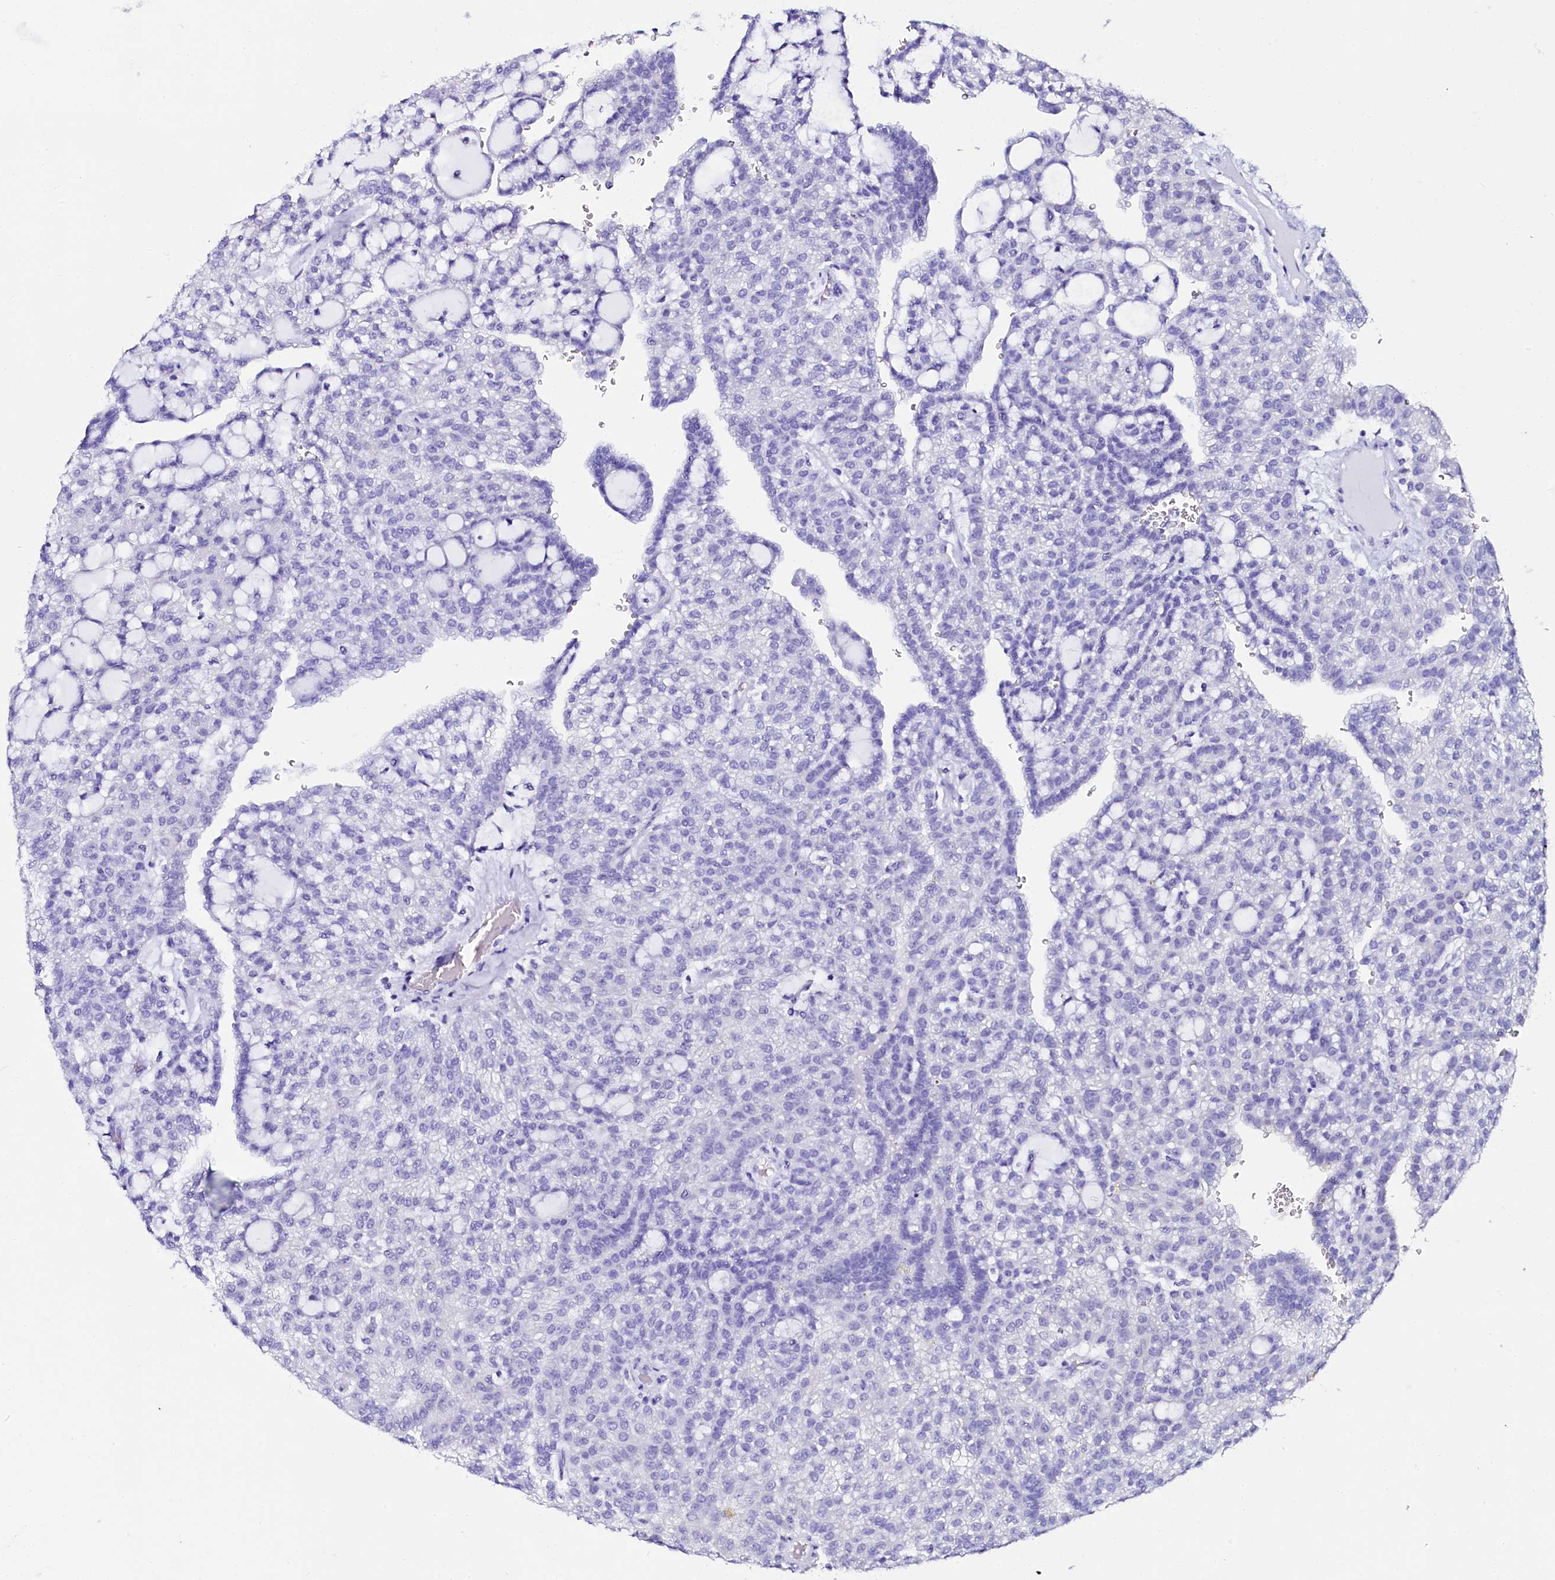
{"staining": {"intensity": "negative", "quantity": "none", "location": "none"}, "tissue": "renal cancer", "cell_type": "Tumor cells", "image_type": "cancer", "snomed": [{"axis": "morphology", "description": "Adenocarcinoma, NOS"}, {"axis": "topography", "description": "Kidney"}], "caption": "Tumor cells are negative for brown protein staining in adenocarcinoma (renal).", "gene": "SORD", "patient": {"sex": "male", "age": 63}}